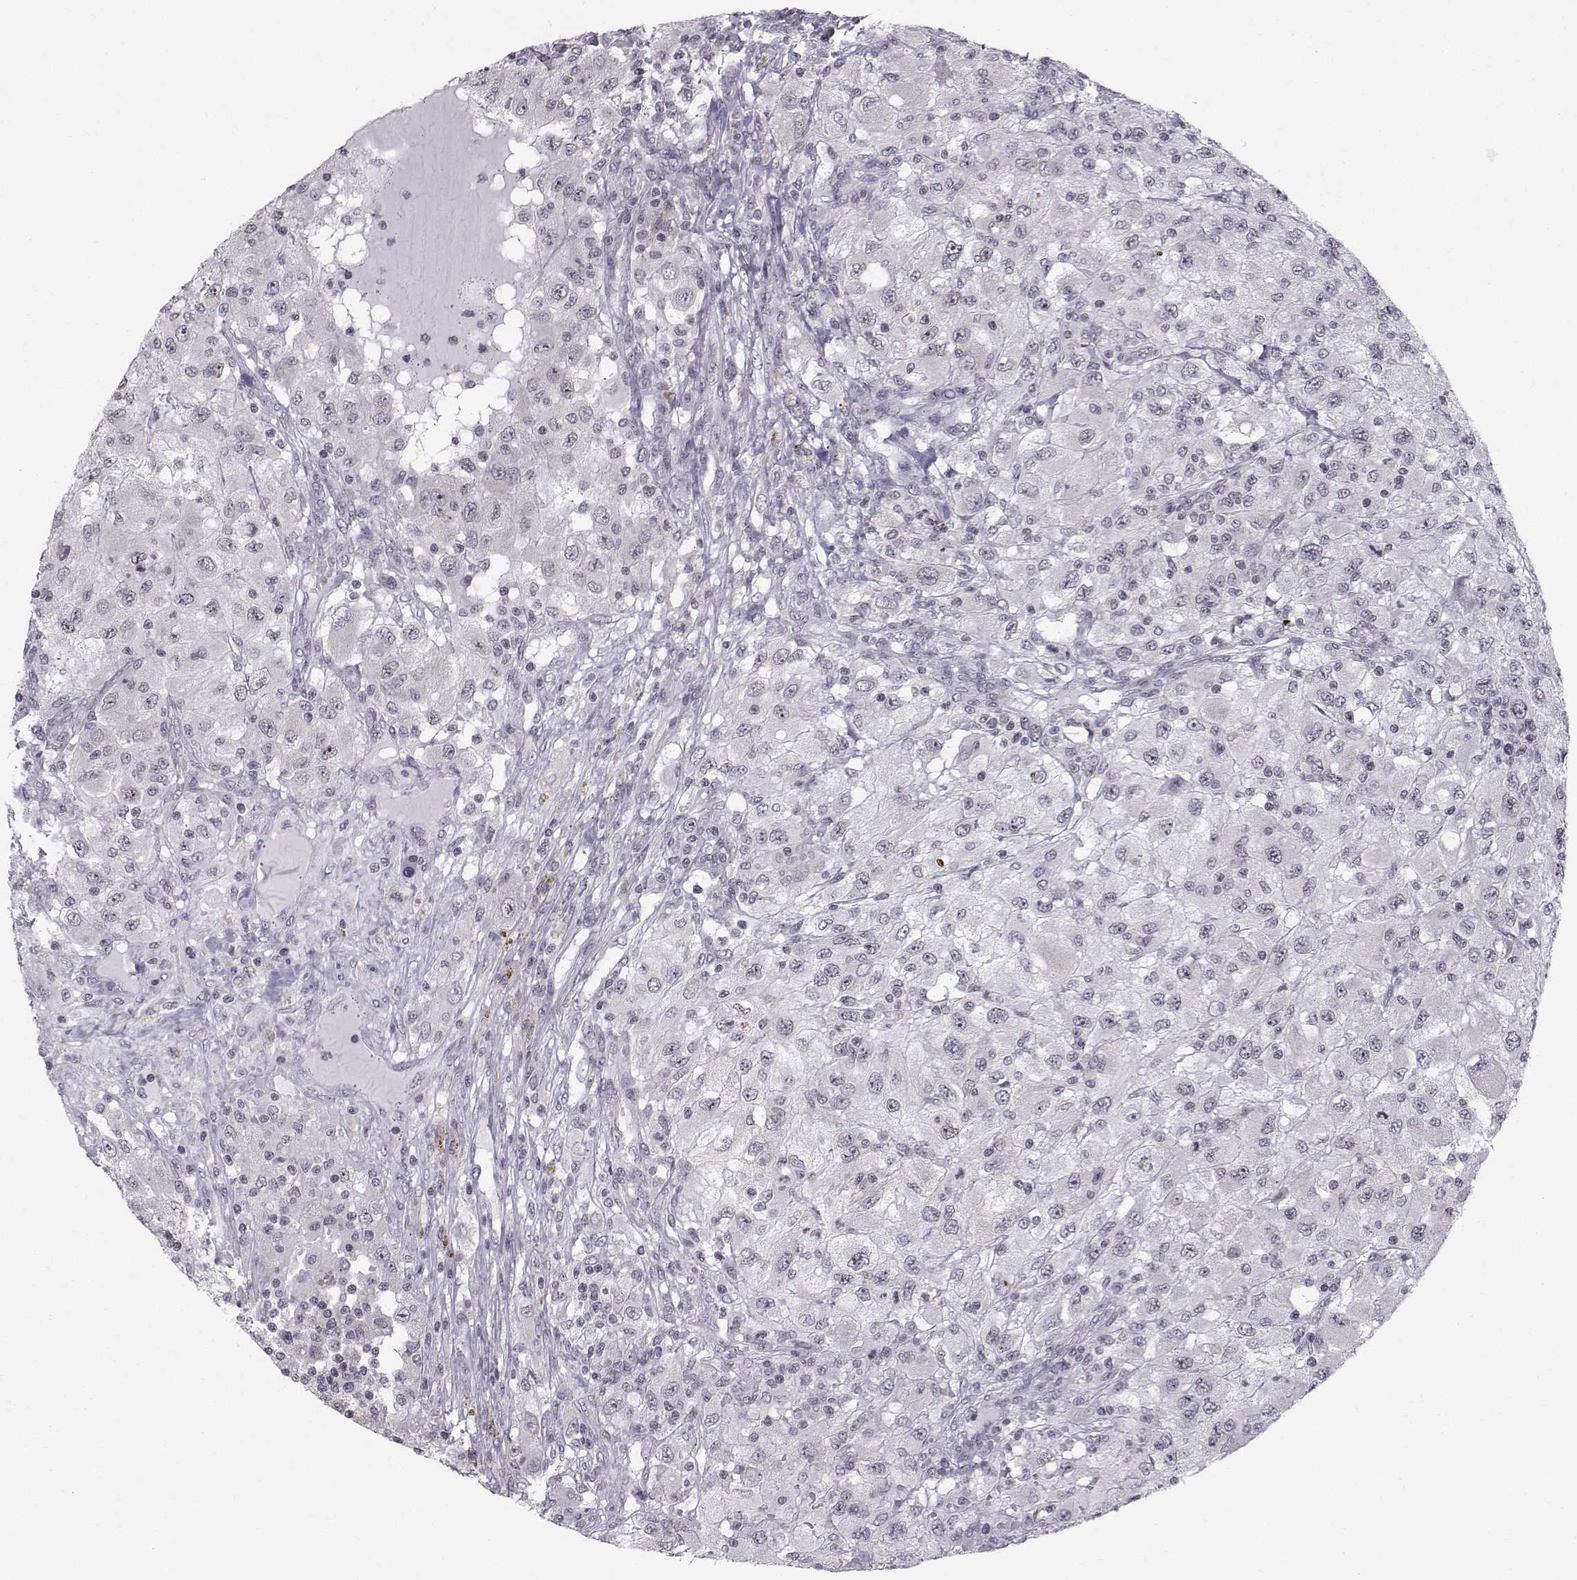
{"staining": {"intensity": "negative", "quantity": "none", "location": "none"}, "tissue": "renal cancer", "cell_type": "Tumor cells", "image_type": "cancer", "snomed": [{"axis": "morphology", "description": "Adenocarcinoma, NOS"}, {"axis": "topography", "description": "Kidney"}], "caption": "The micrograph exhibits no staining of tumor cells in renal adenocarcinoma.", "gene": "MARCHF4", "patient": {"sex": "female", "age": 67}}